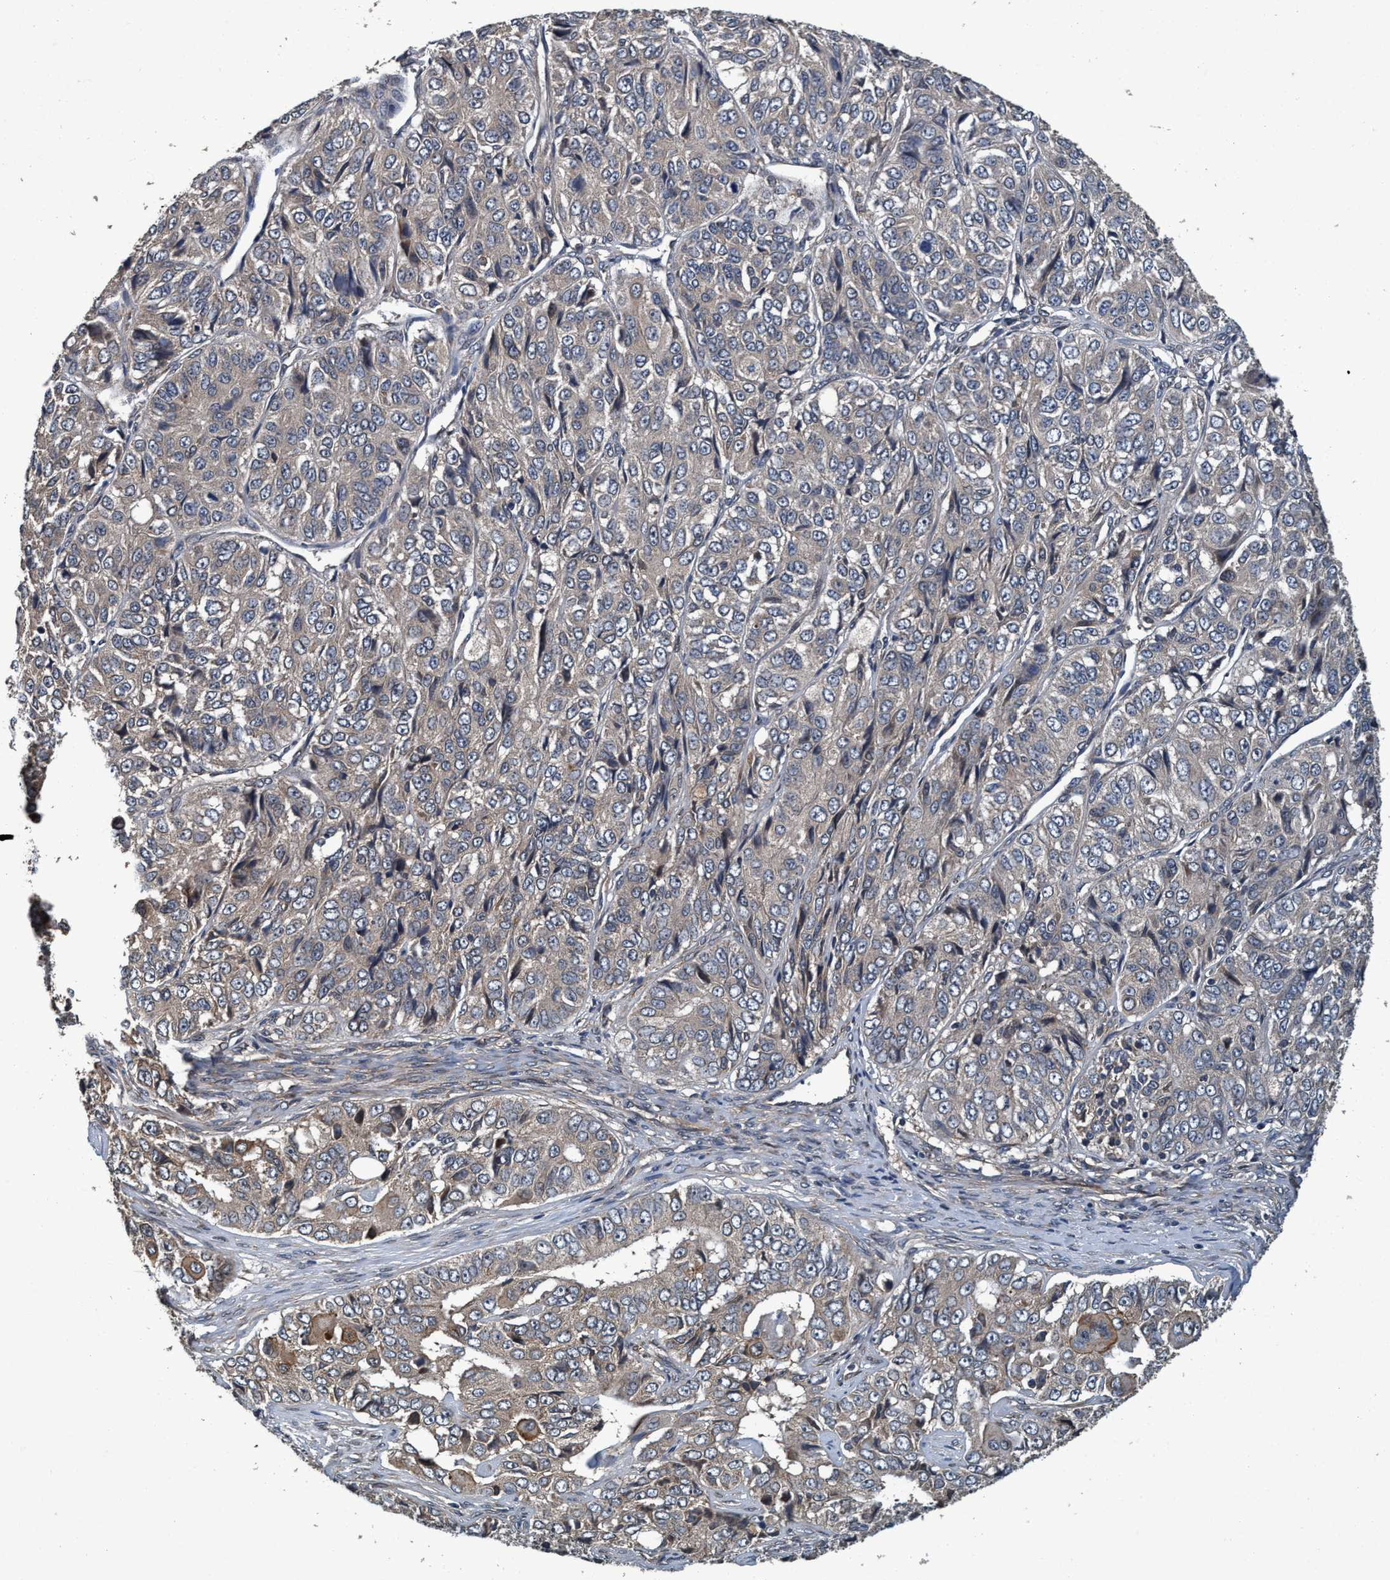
{"staining": {"intensity": "negative", "quantity": "none", "location": "none"}, "tissue": "ovarian cancer", "cell_type": "Tumor cells", "image_type": "cancer", "snomed": [{"axis": "morphology", "description": "Carcinoma, endometroid"}, {"axis": "topography", "description": "Ovary"}], "caption": "A high-resolution histopathology image shows IHC staining of ovarian cancer (endometroid carcinoma), which reveals no significant staining in tumor cells. (DAB (3,3'-diaminobenzidine) IHC with hematoxylin counter stain).", "gene": "MACC1", "patient": {"sex": "female", "age": 51}}